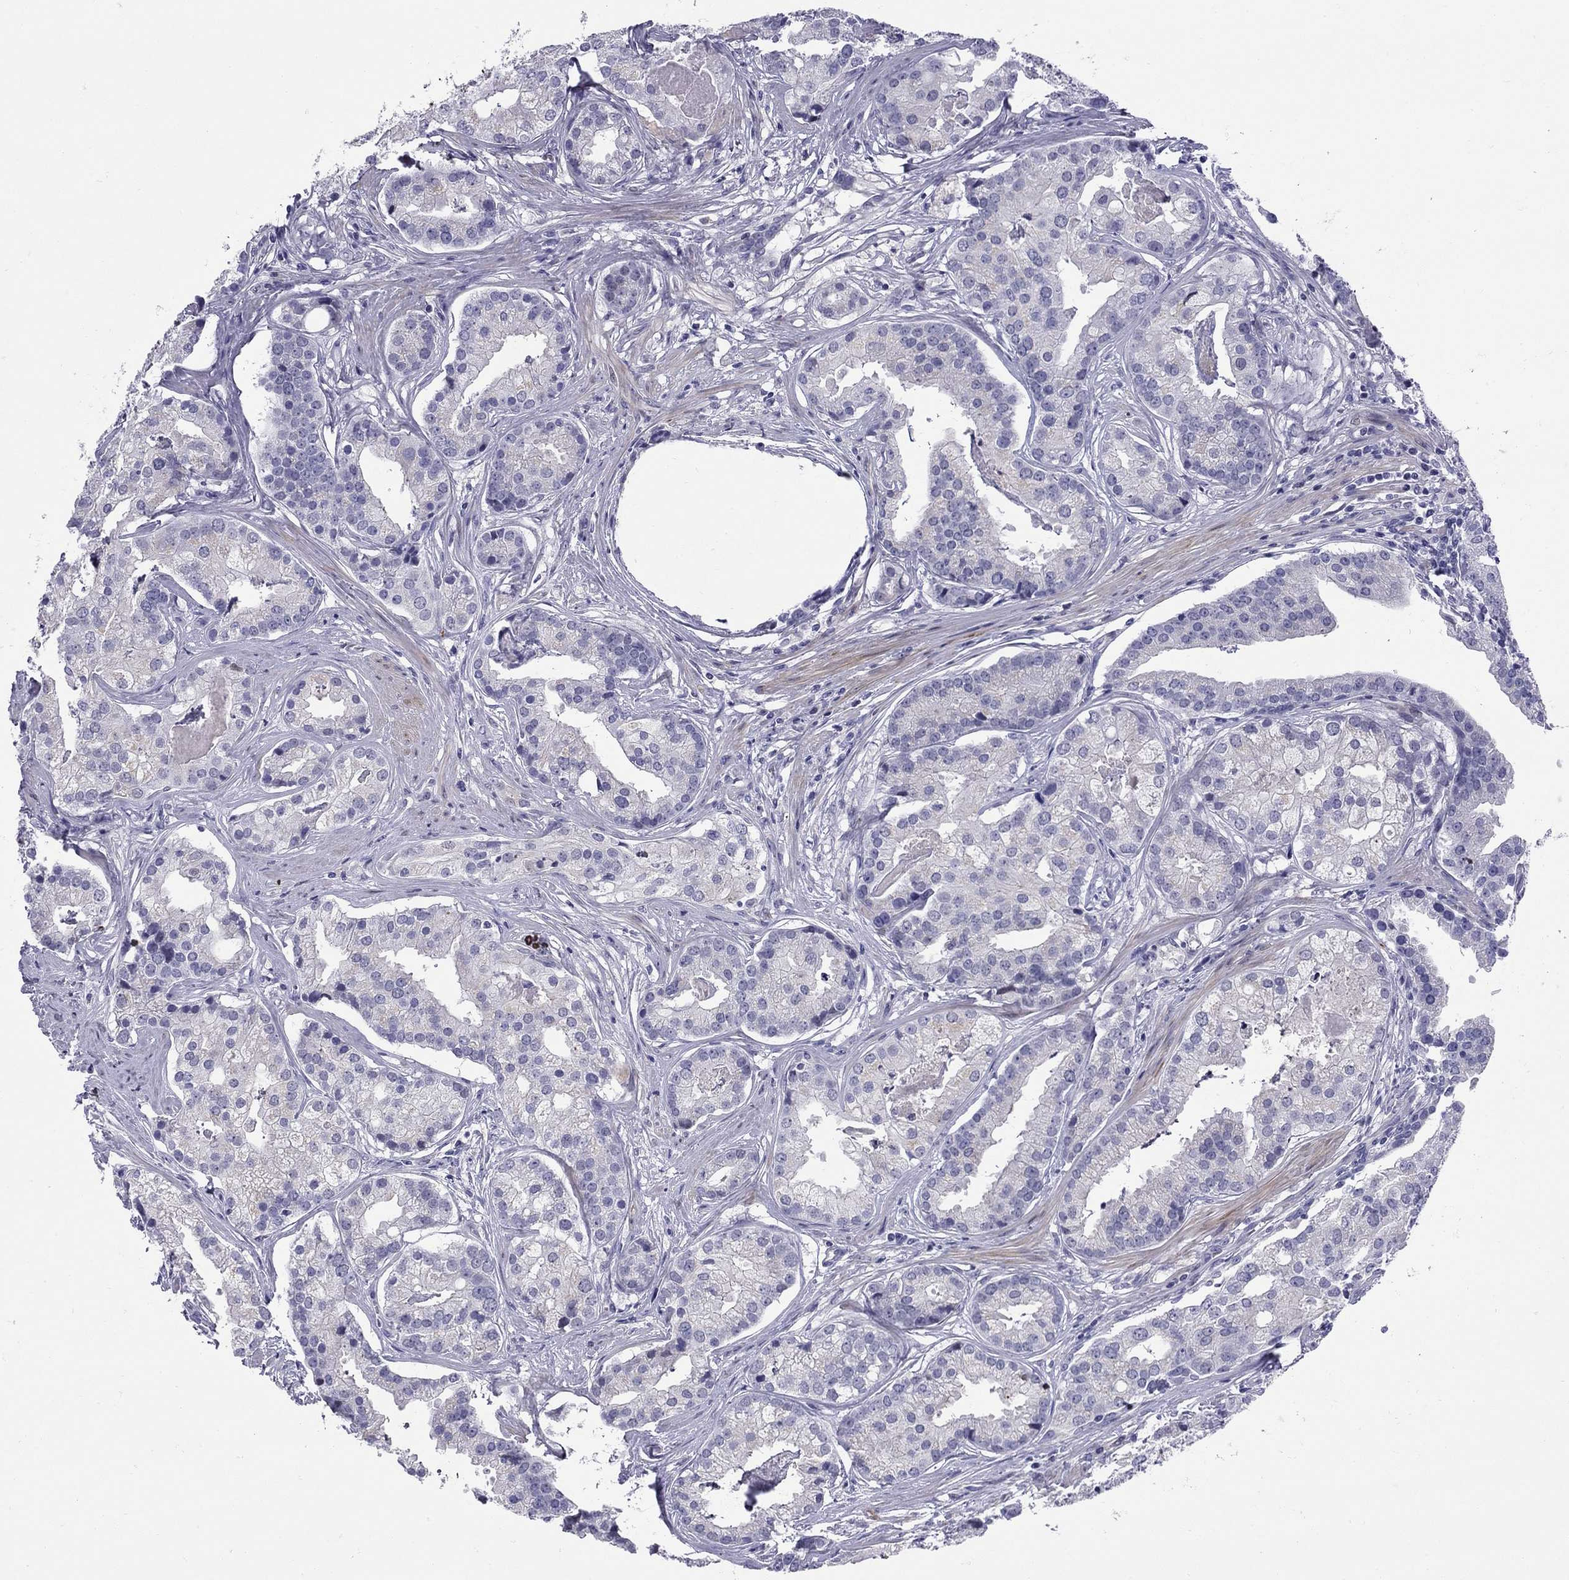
{"staining": {"intensity": "negative", "quantity": "none", "location": "none"}, "tissue": "prostate cancer", "cell_type": "Tumor cells", "image_type": "cancer", "snomed": [{"axis": "morphology", "description": "Adenocarcinoma, NOS"}, {"axis": "topography", "description": "Prostate and seminal vesicle, NOS"}, {"axis": "topography", "description": "Prostate"}], "caption": "Immunohistochemical staining of human prostate adenocarcinoma demonstrates no significant expression in tumor cells.", "gene": "C8orf88", "patient": {"sex": "male", "age": 44}}